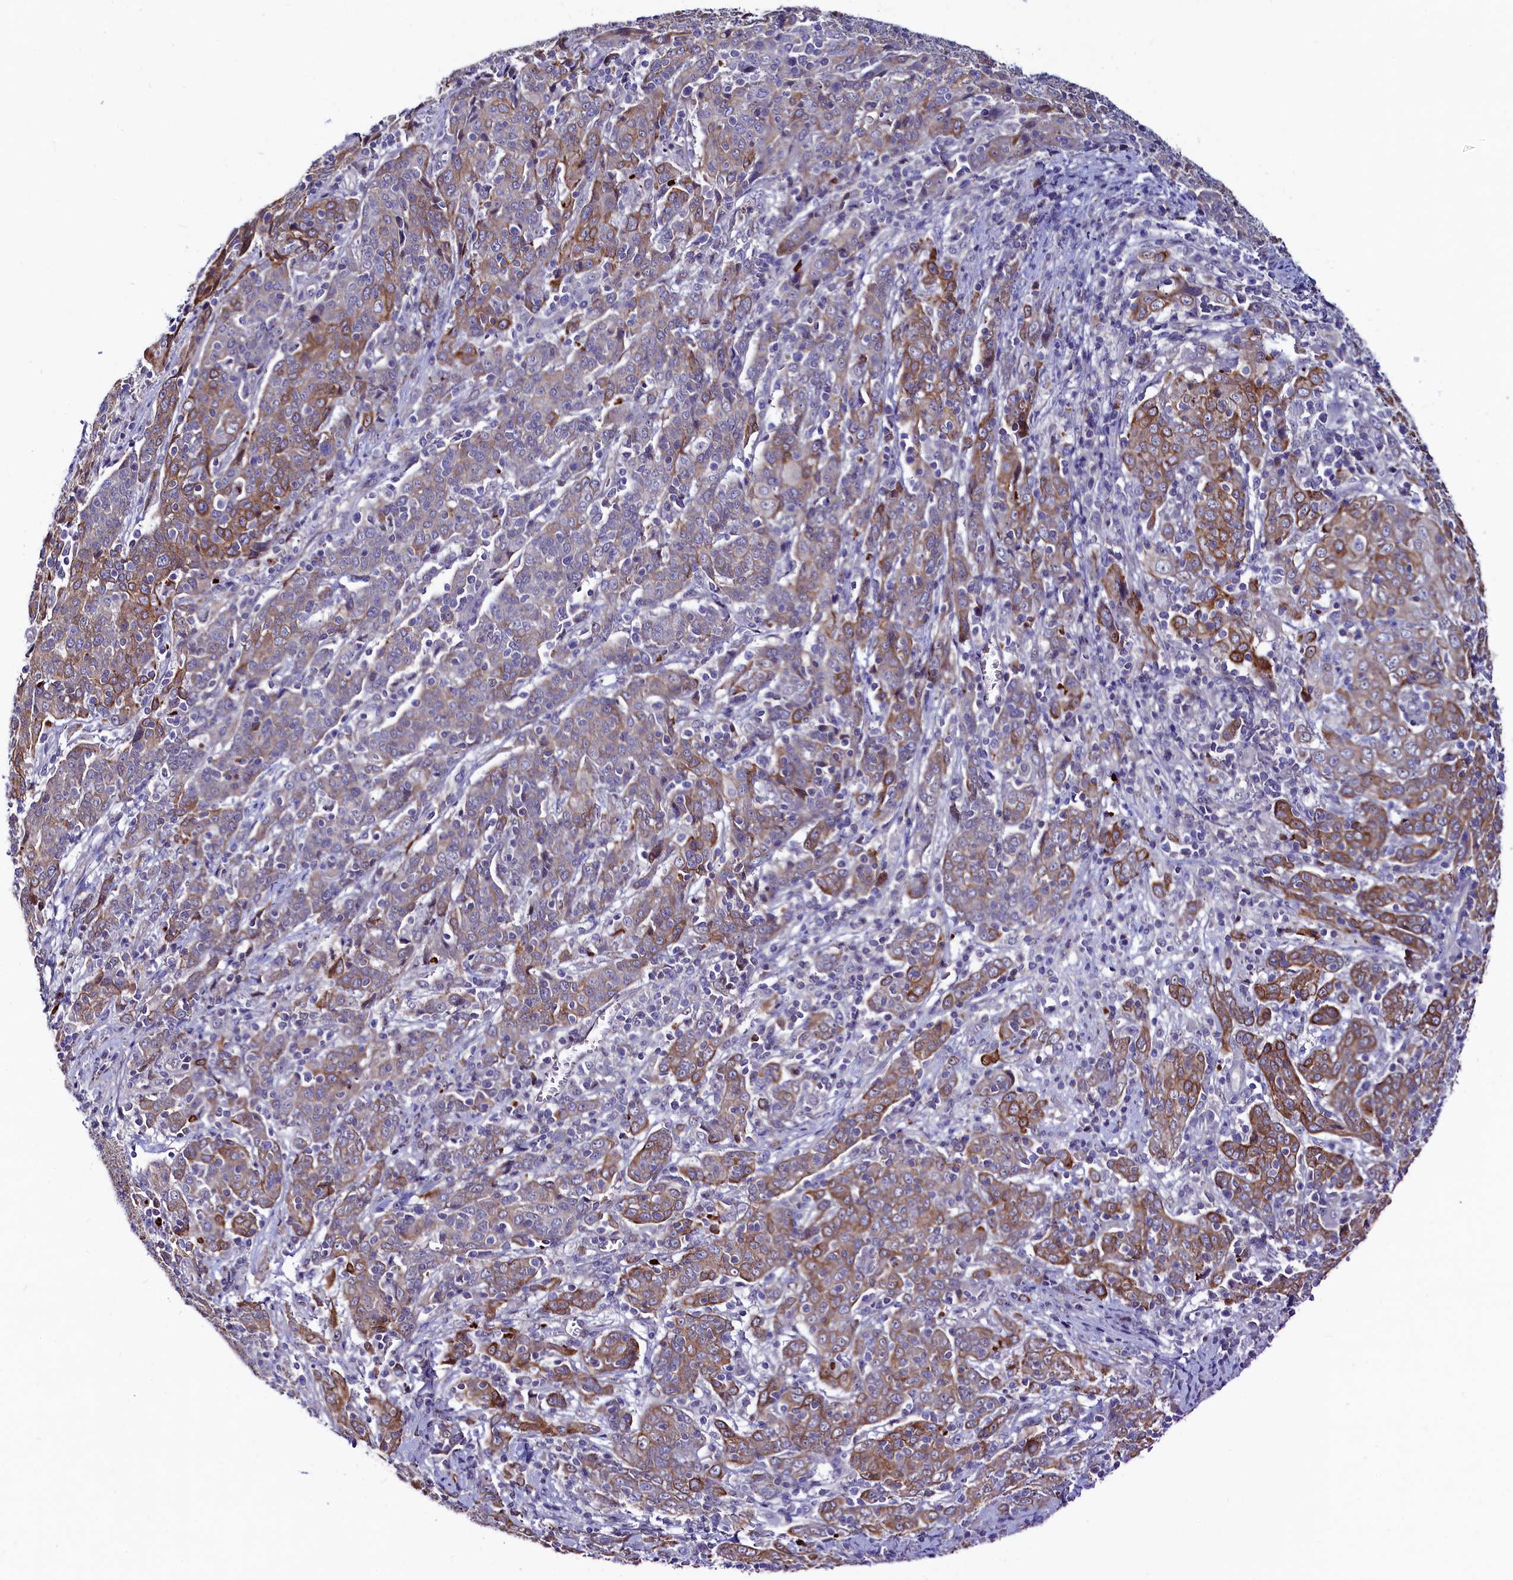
{"staining": {"intensity": "moderate", "quantity": "25%-75%", "location": "cytoplasmic/membranous"}, "tissue": "cervical cancer", "cell_type": "Tumor cells", "image_type": "cancer", "snomed": [{"axis": "morphology", "description": "Squamous cell carcinoma, NOS"}, {"axis": "topography", "description": "Cervix"}], "caption": "Immunohistochemistry (IHC) (DAB) staining of cervical squamous cell carcinoma exhibits moderate cytoplasmic/membranous protein expression in about 25%-75% of tumor cells. Using DAB (brown) and hematoxylin (blue) stains, captured at high magnification using brightfield microscopy.", "gene": "ASTE1", "patient": {"sex": "female", "age": 67}}